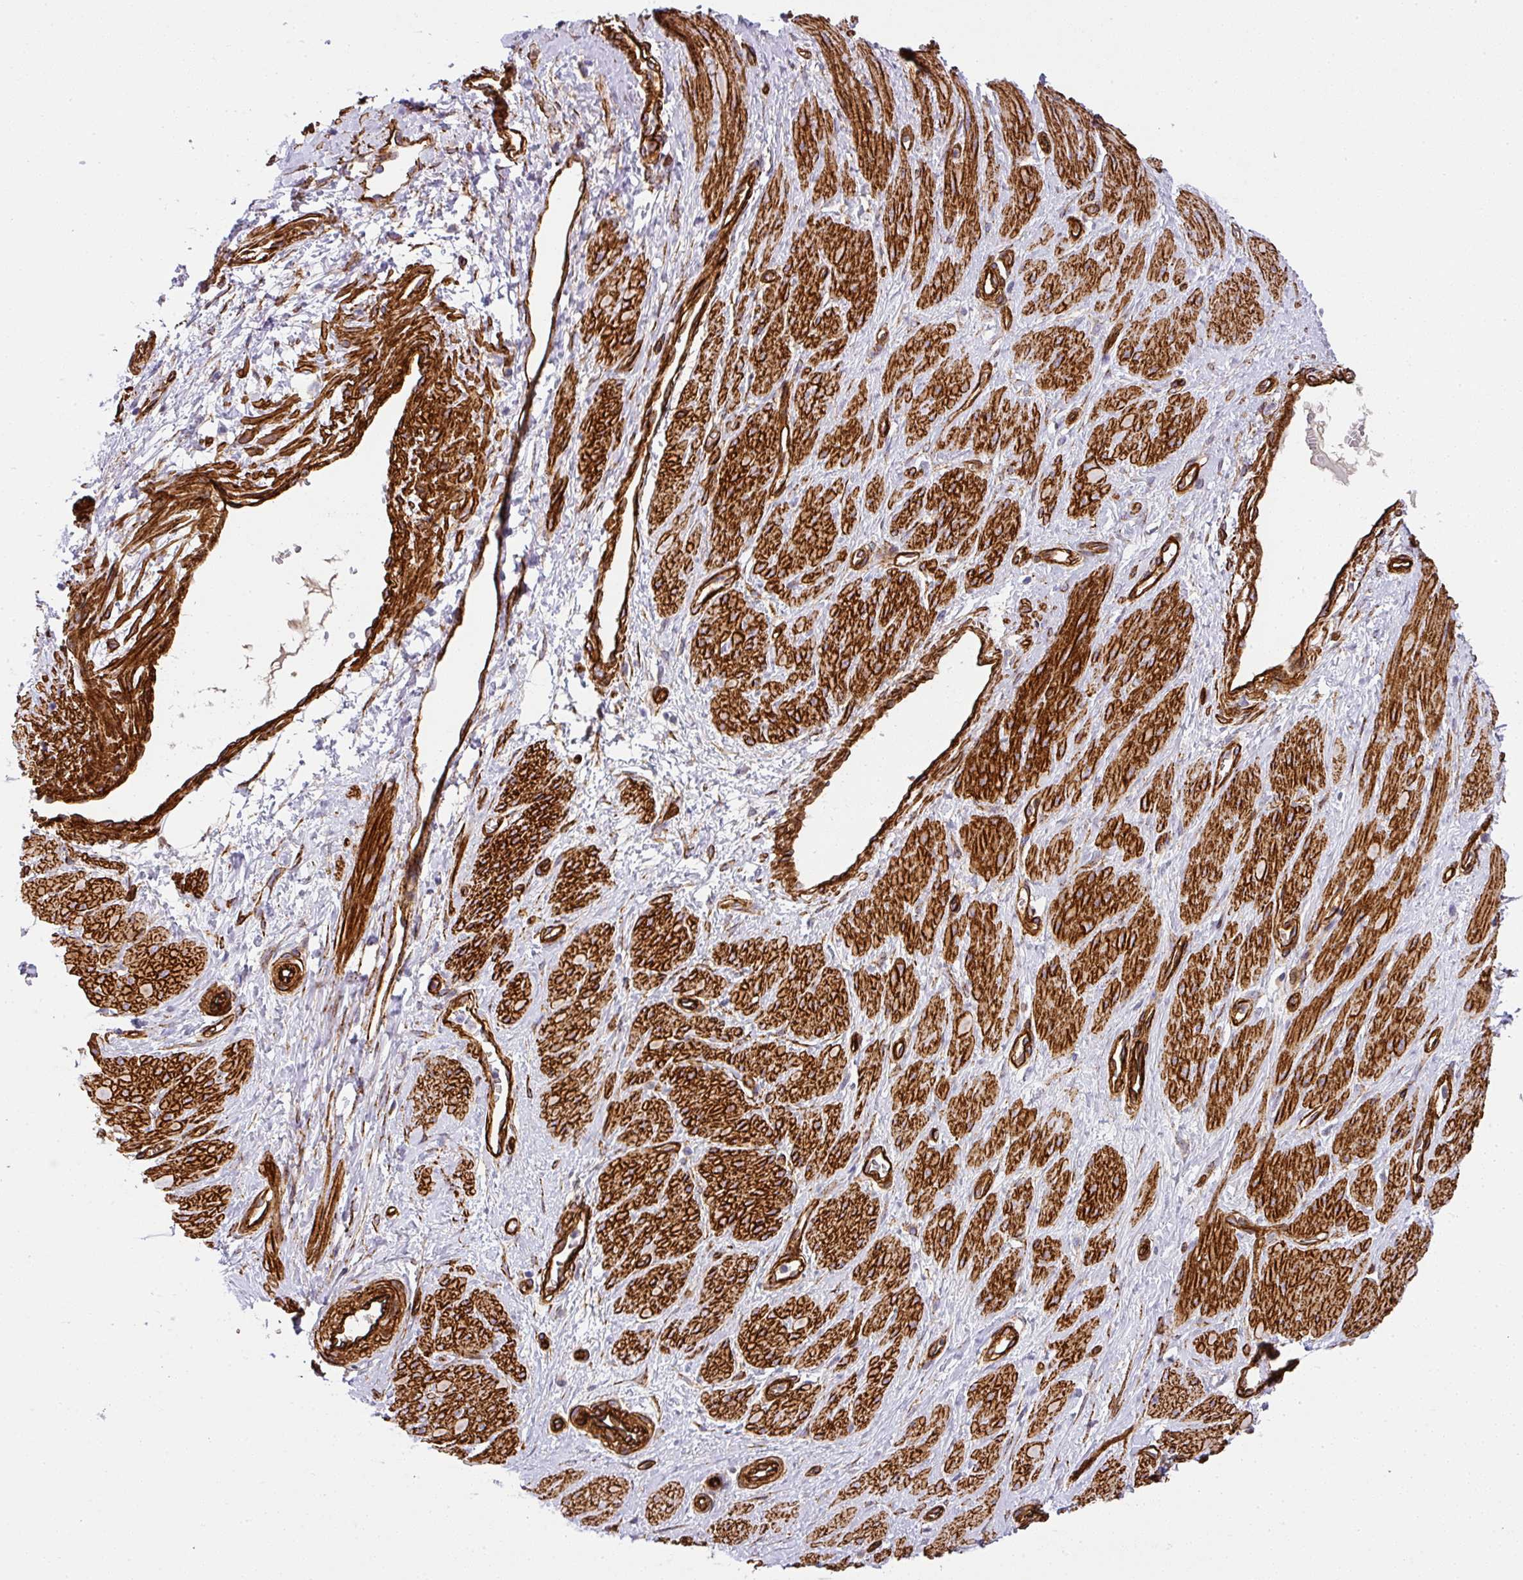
{"staining": {"intensity": "strong", "quantity": ">75%", "location": "cytoplasmic/membranous"}, "tissue": "smooth muscle", "cell_type": "Smooth muscle cells", "image_type": "normal", "snomed": [{"axis": "morphology", "description": "Normal tissue, NOS"}, {"axis": "topography", "description": "Smooth muscle"}, {"axis": "topography", "description": "Uterus"}], "caption": "Strong cytoplasmic/membranous staining is appreciated in approximately >75% of smooth muscle cells in unremarkable smooth muscle.", "gene": "SLC25A17", "patient": {"sex": "female", "age": 39}}